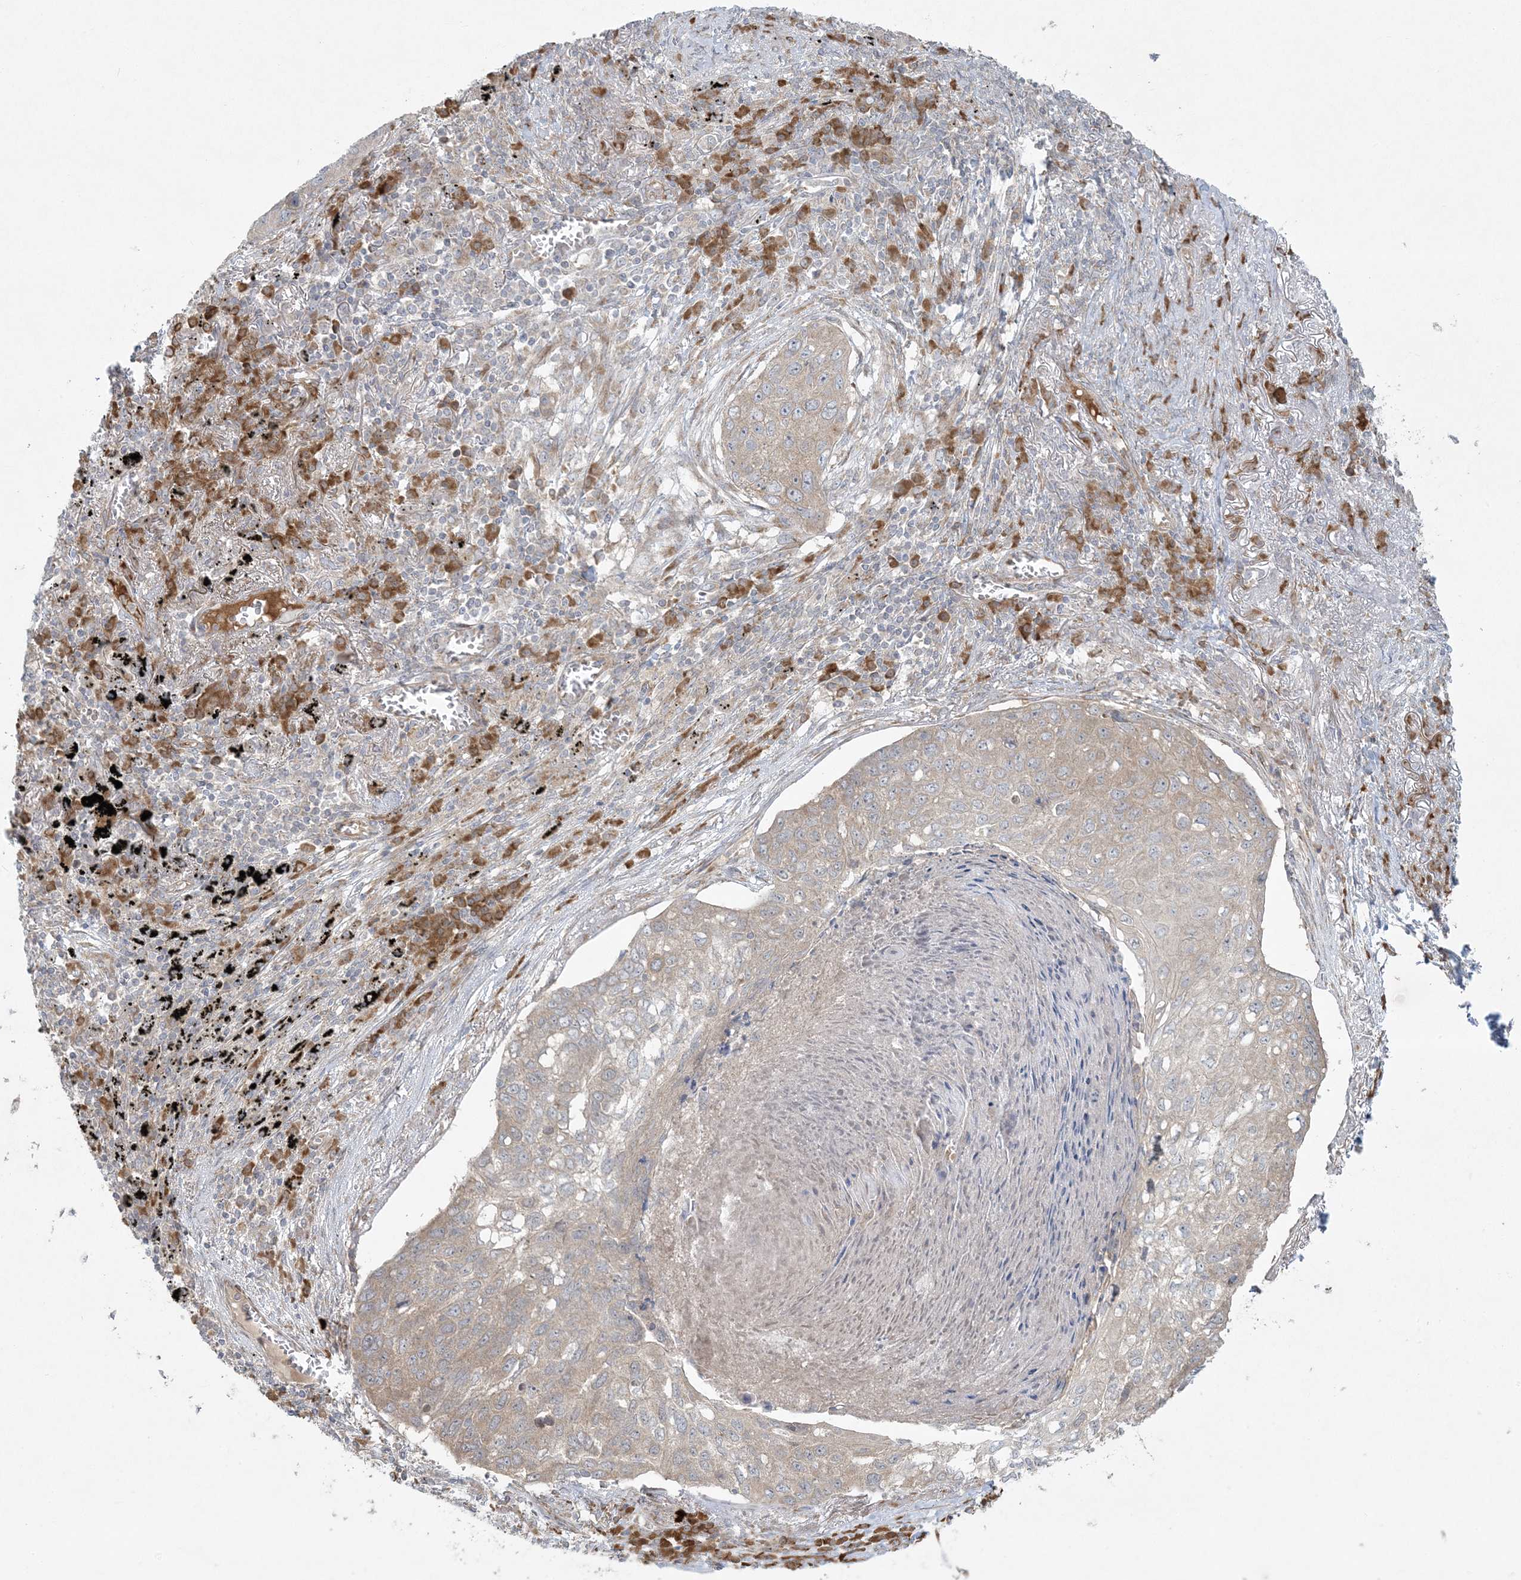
{"staining": {"intensity": "weak", "quantity": "<25%", "location": "cytoplasmic/membranous"}, "tissue": "lung cancer", "cell_type": "Tumor cells", "image_type": "cancer", "snomed": [{"axis": "morphology", "description": "Squamous cell carcinoma, NOS"}, {"axis": "topography", "description": "Lung"}], "caption": "Immunohistochemistry (IHC) of human lung cancer (squamous cell carcinoma) exhibits no staining in tumor cells.", "gene": "ZNF263", "patient": {"sex": "female", "age": 63}}